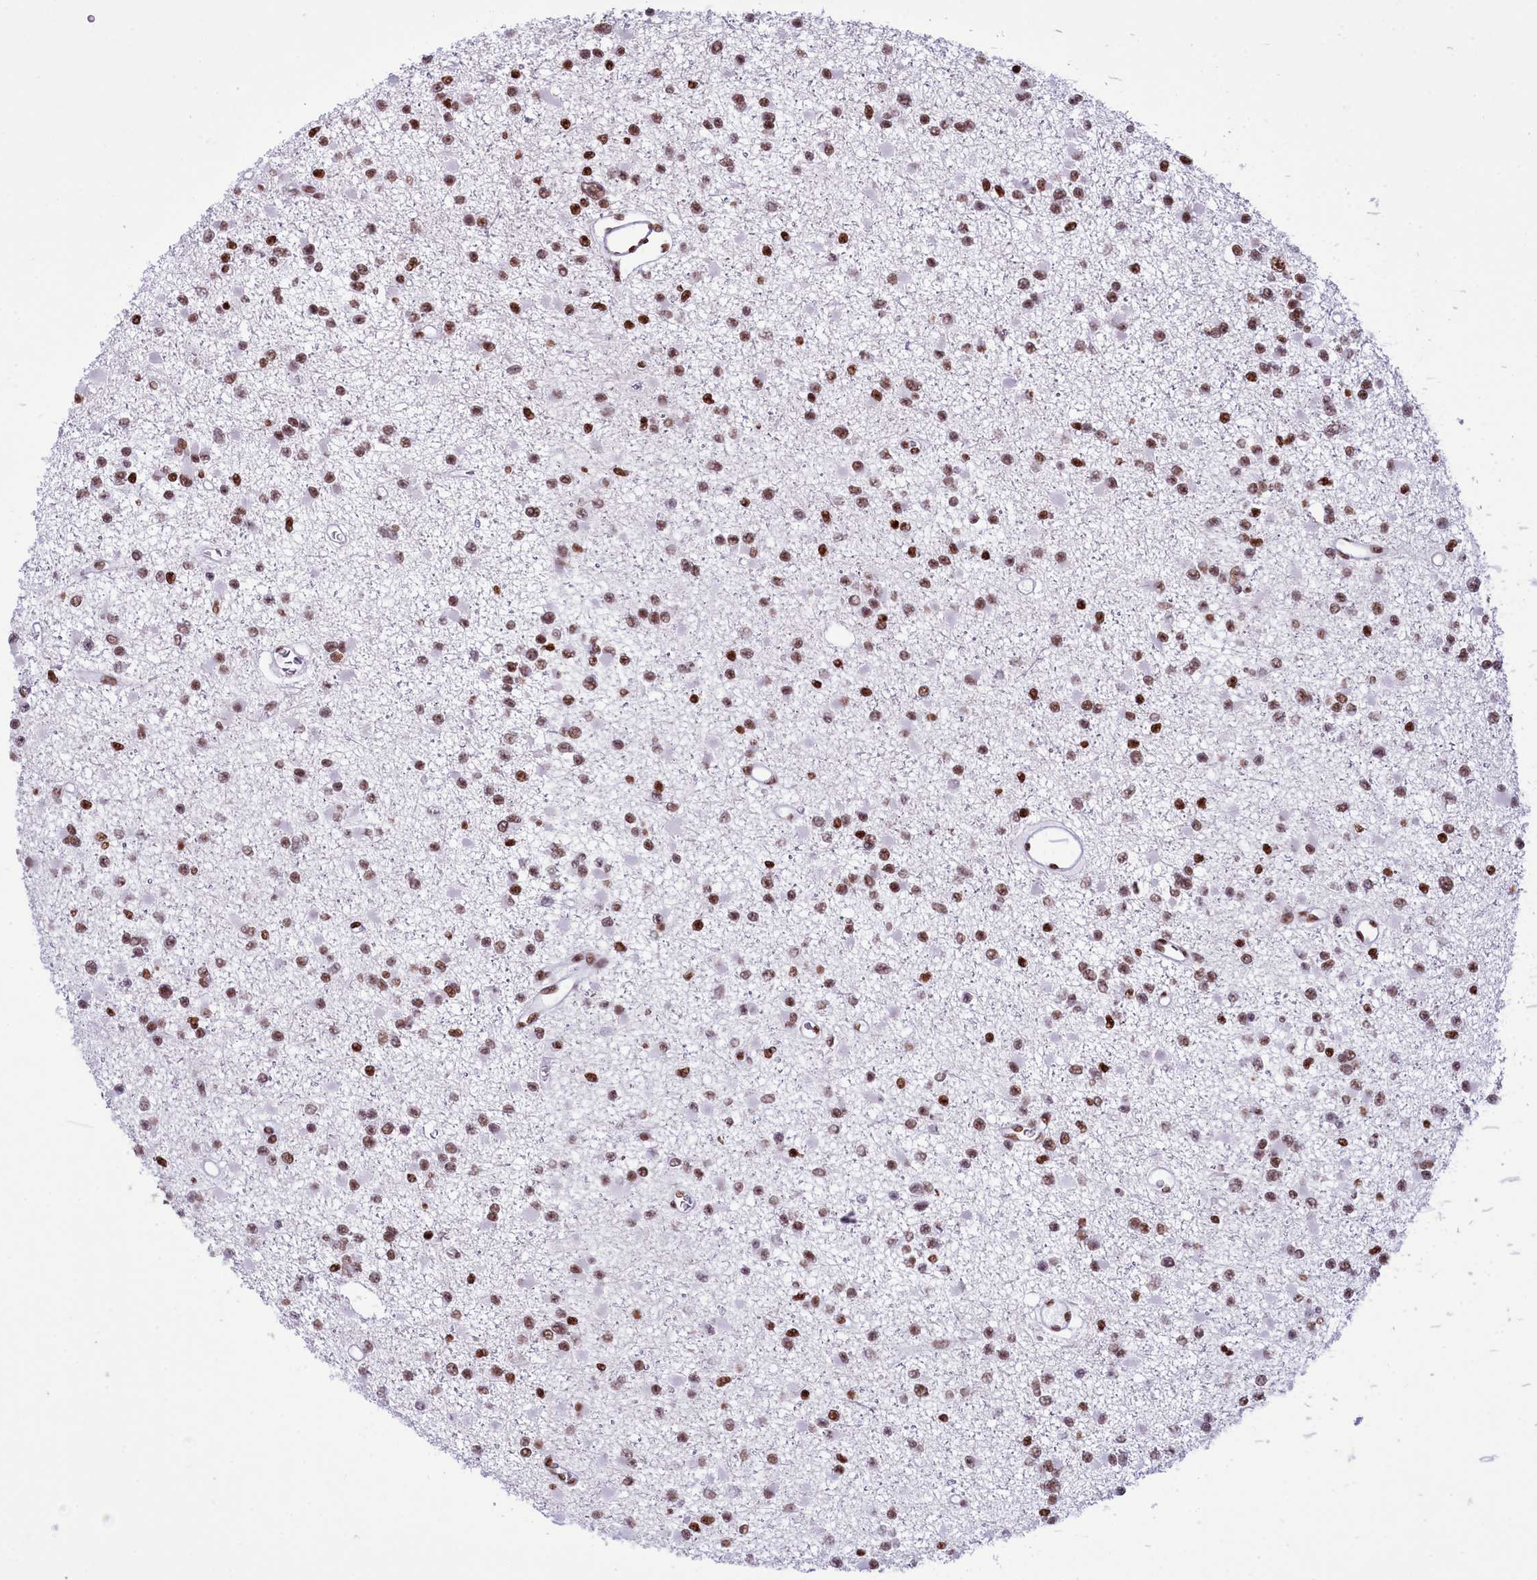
{"staining": {"intensity": "moderate", "quantity": ">75%", "location": "nuclear"}, "tissue": "glioma", "cell_type": "Tumor cells", "image_type": "cancer", "snomed": [{"axis": "morphology", "description": "Glioma, malignant, Low grade"}, {"axis": "topography", "description": "Brain"}], "caption": "DAB (3,3'-diaminobenzidine) immunohistochemical staining of malignant glioma (low-grade) exhibits moderate nuclear protein positivity in about >75% of tumor cells. (Stains: DAB (3,3'-diaminobenzidine) in brown, nuclei in blue, Microscopy: brightfield microscopy at high magnification).", "gene": "RALY", "patient": {"sex": "female", "age": 22}}